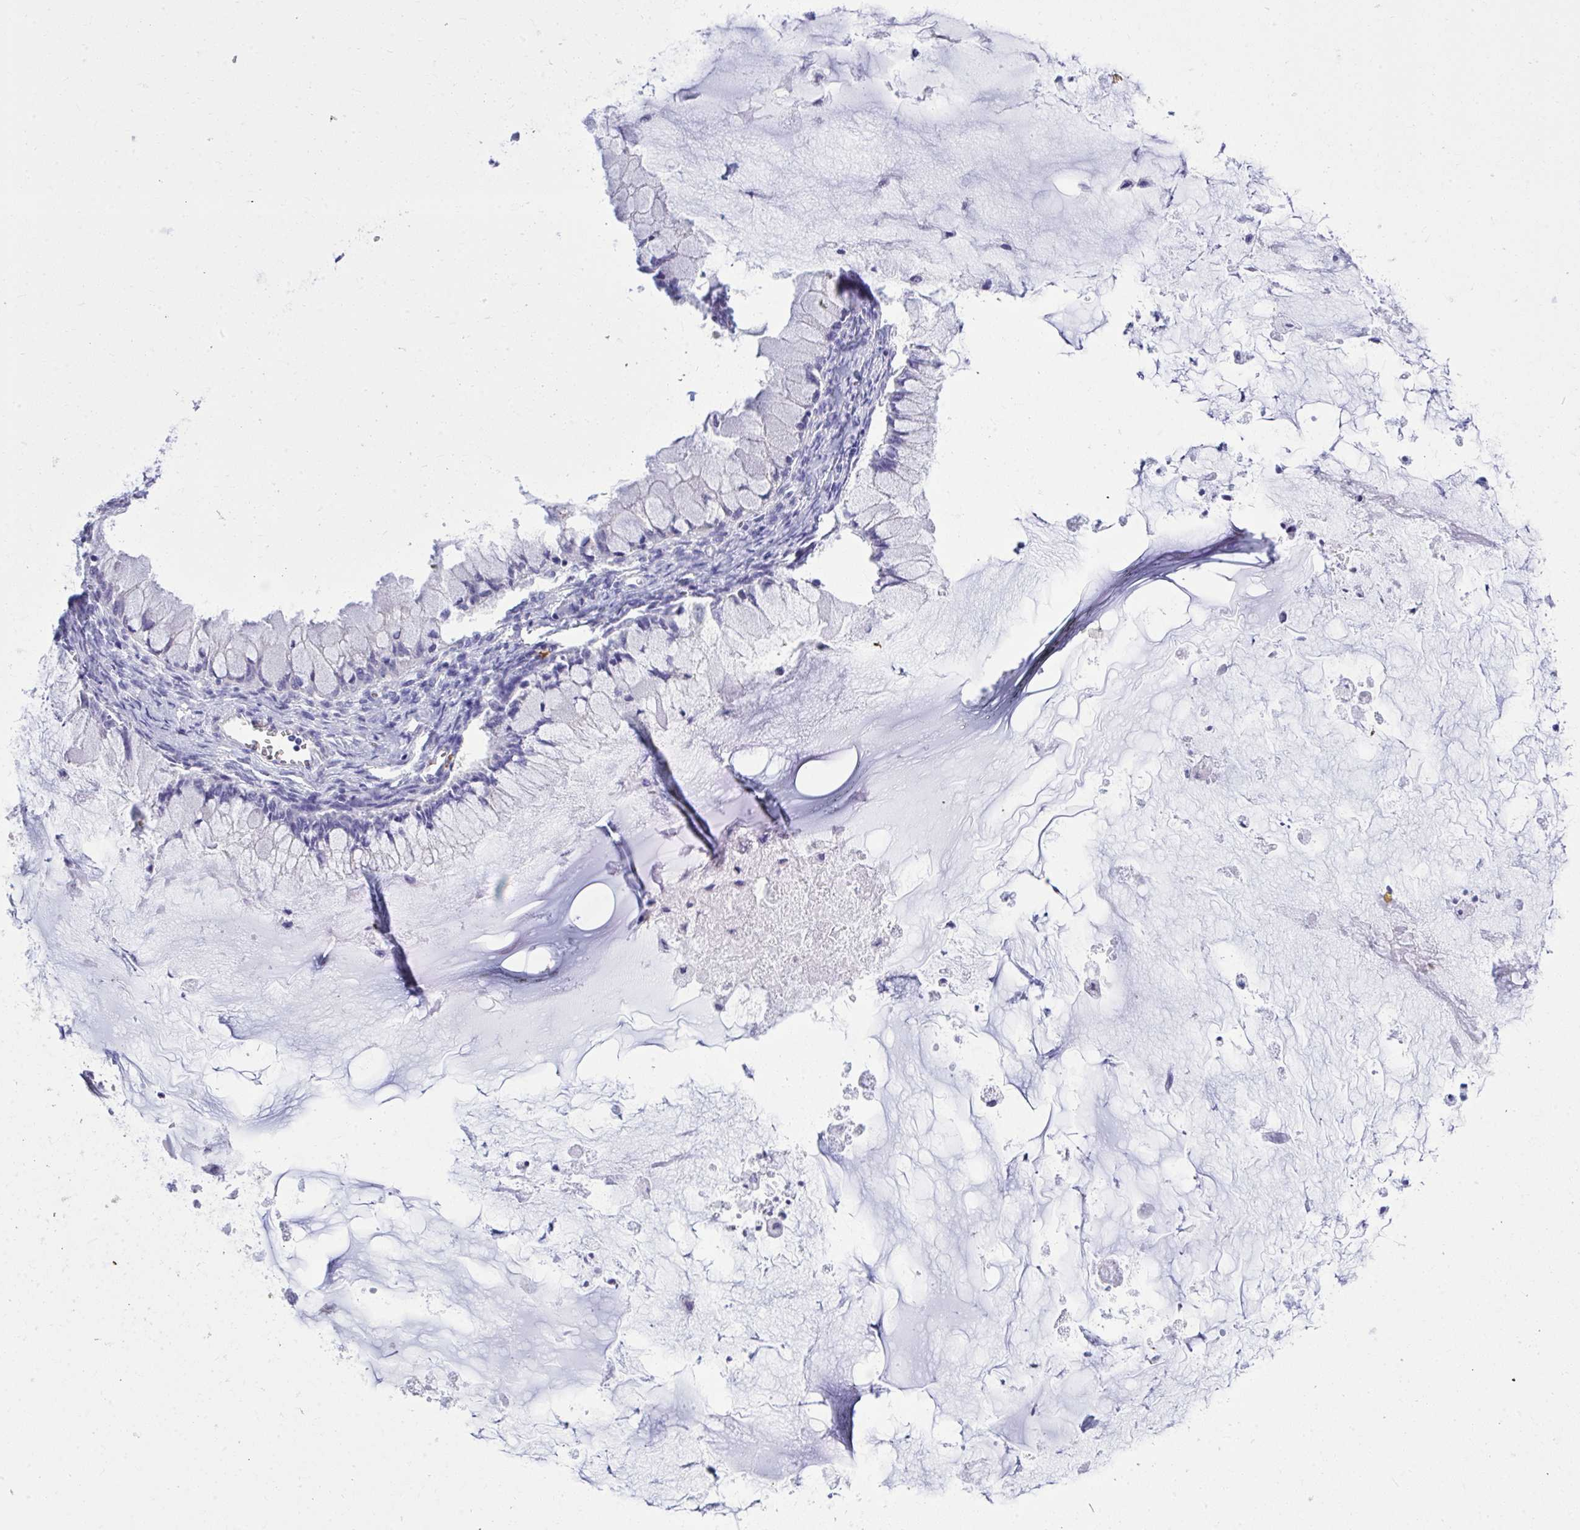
{"staining": {"intensity": "negative", "quantity": "none", "location": "none"}, "tissue": "ovarian cancer", "cell_type": "Tumor cells", "image_type": "cancer", "snomed": [{"axis": "morphology", "description": "Cystadenocarcinoma, mucinous, NOS"}, {"axis": "topography", "description": "Ovary"}], "caption": "A histopathology image of human ovarian mucinous cystadenocarcinoma is negative for staining in tumor cells. (Stains: DAB IHC with hematoxylin counter stain, Microscopy: brightfield microscopy at high magnification).", "gene": "PSD", "patient": {"sex": "female", "age": 34}}